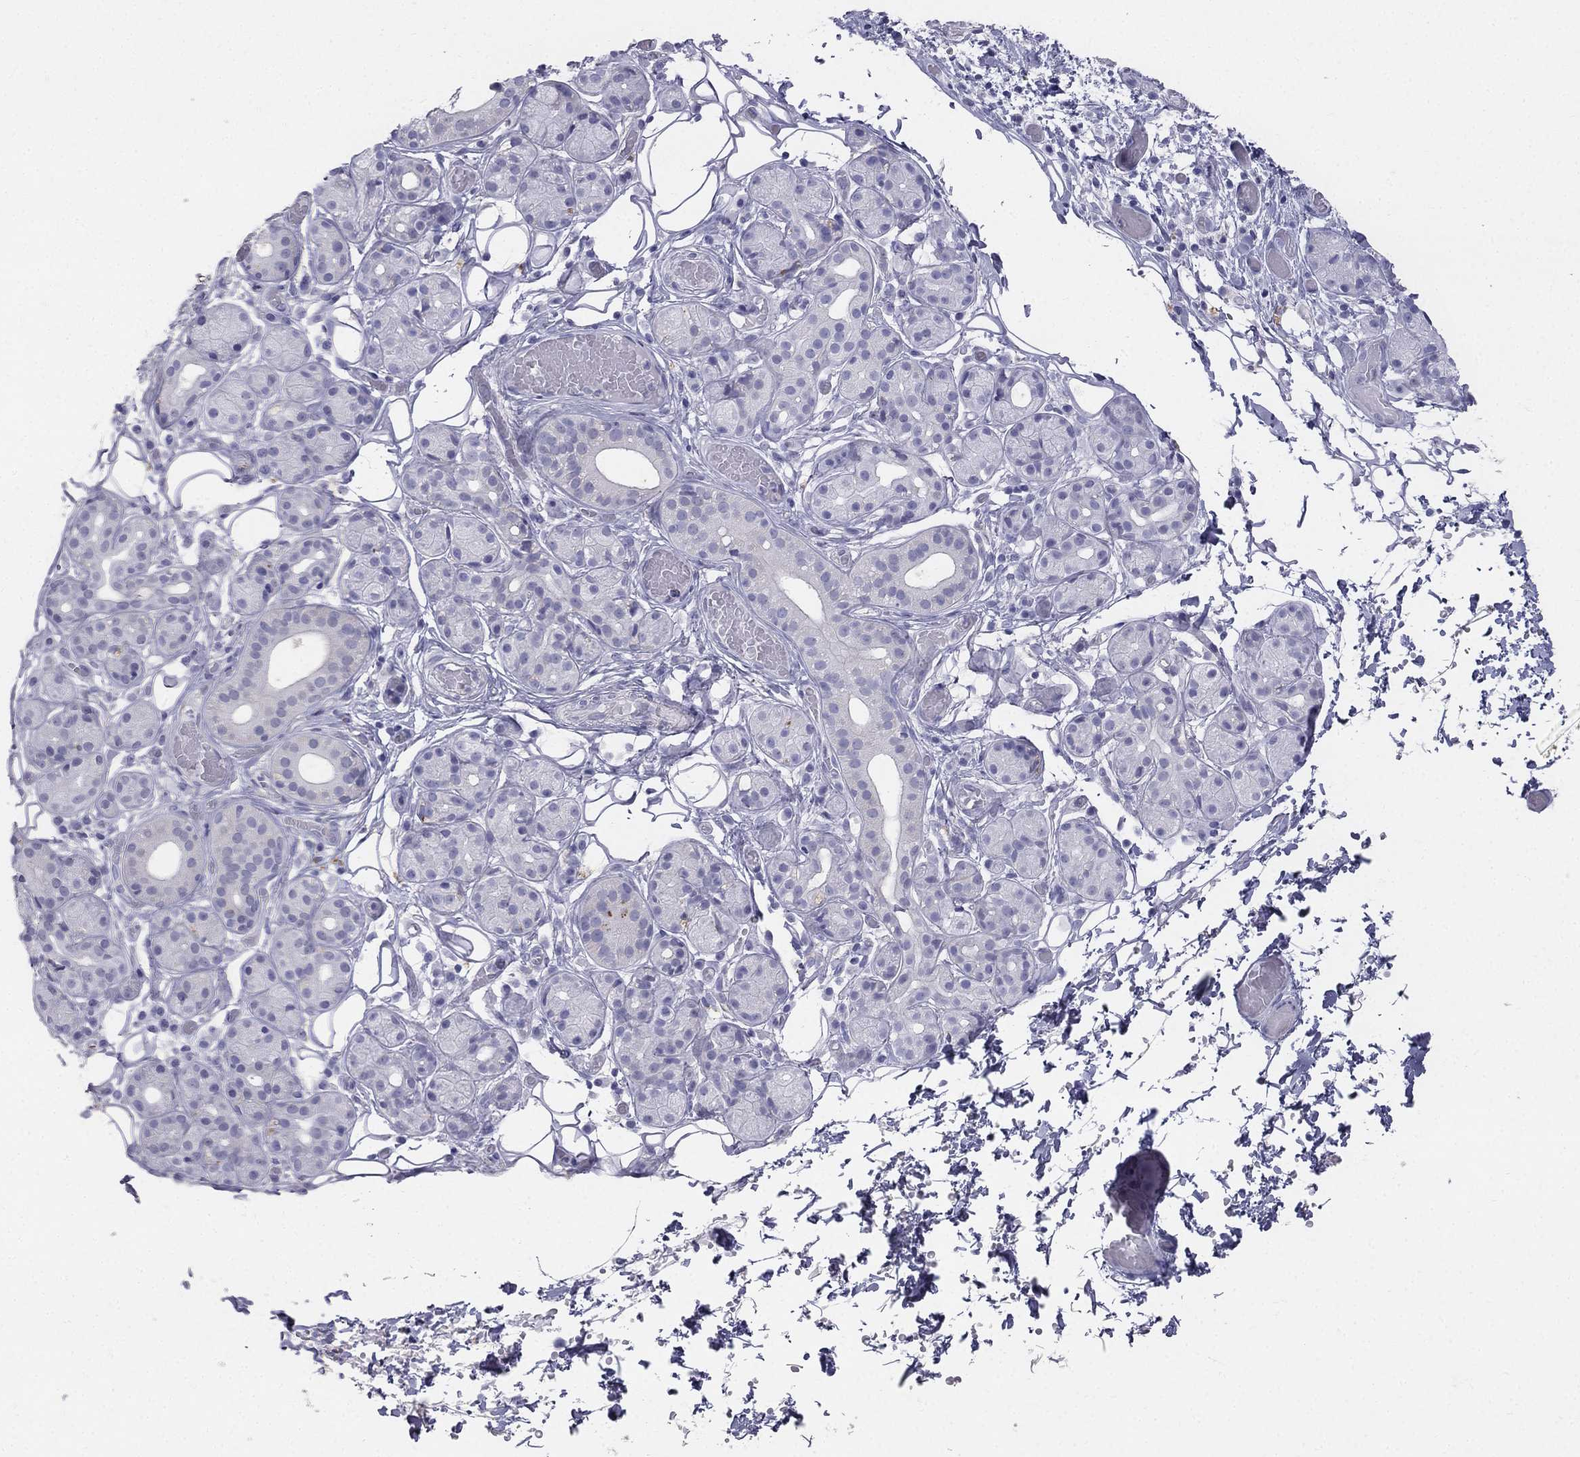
{"staining": {"intensity": "negative", "quantity": "none", "location": "none"}, "tissue": "salivary gland", "cell_type": "Glandular cells", "image_type": "normal", "snomed": [{"axis": "morphology", "description": "Normal tissue, NOS"}, {"axis": "topography", "description": "Salivary gland"}, {"axis": "topography", "description": "Peripheral nerve tissue"}], "caption": "This is a image of immunohistochemistry (IHC) staining of unremarkable salivary gland, which shows no positivity in glandular cells. (Brightfield microscopy of DAB (3,3'-diaminobenzidine) immunohistochemistry (IHC) at high magnification).", "gene": "ALOXE3", "patient": {"sex": "male", "age": 71}}